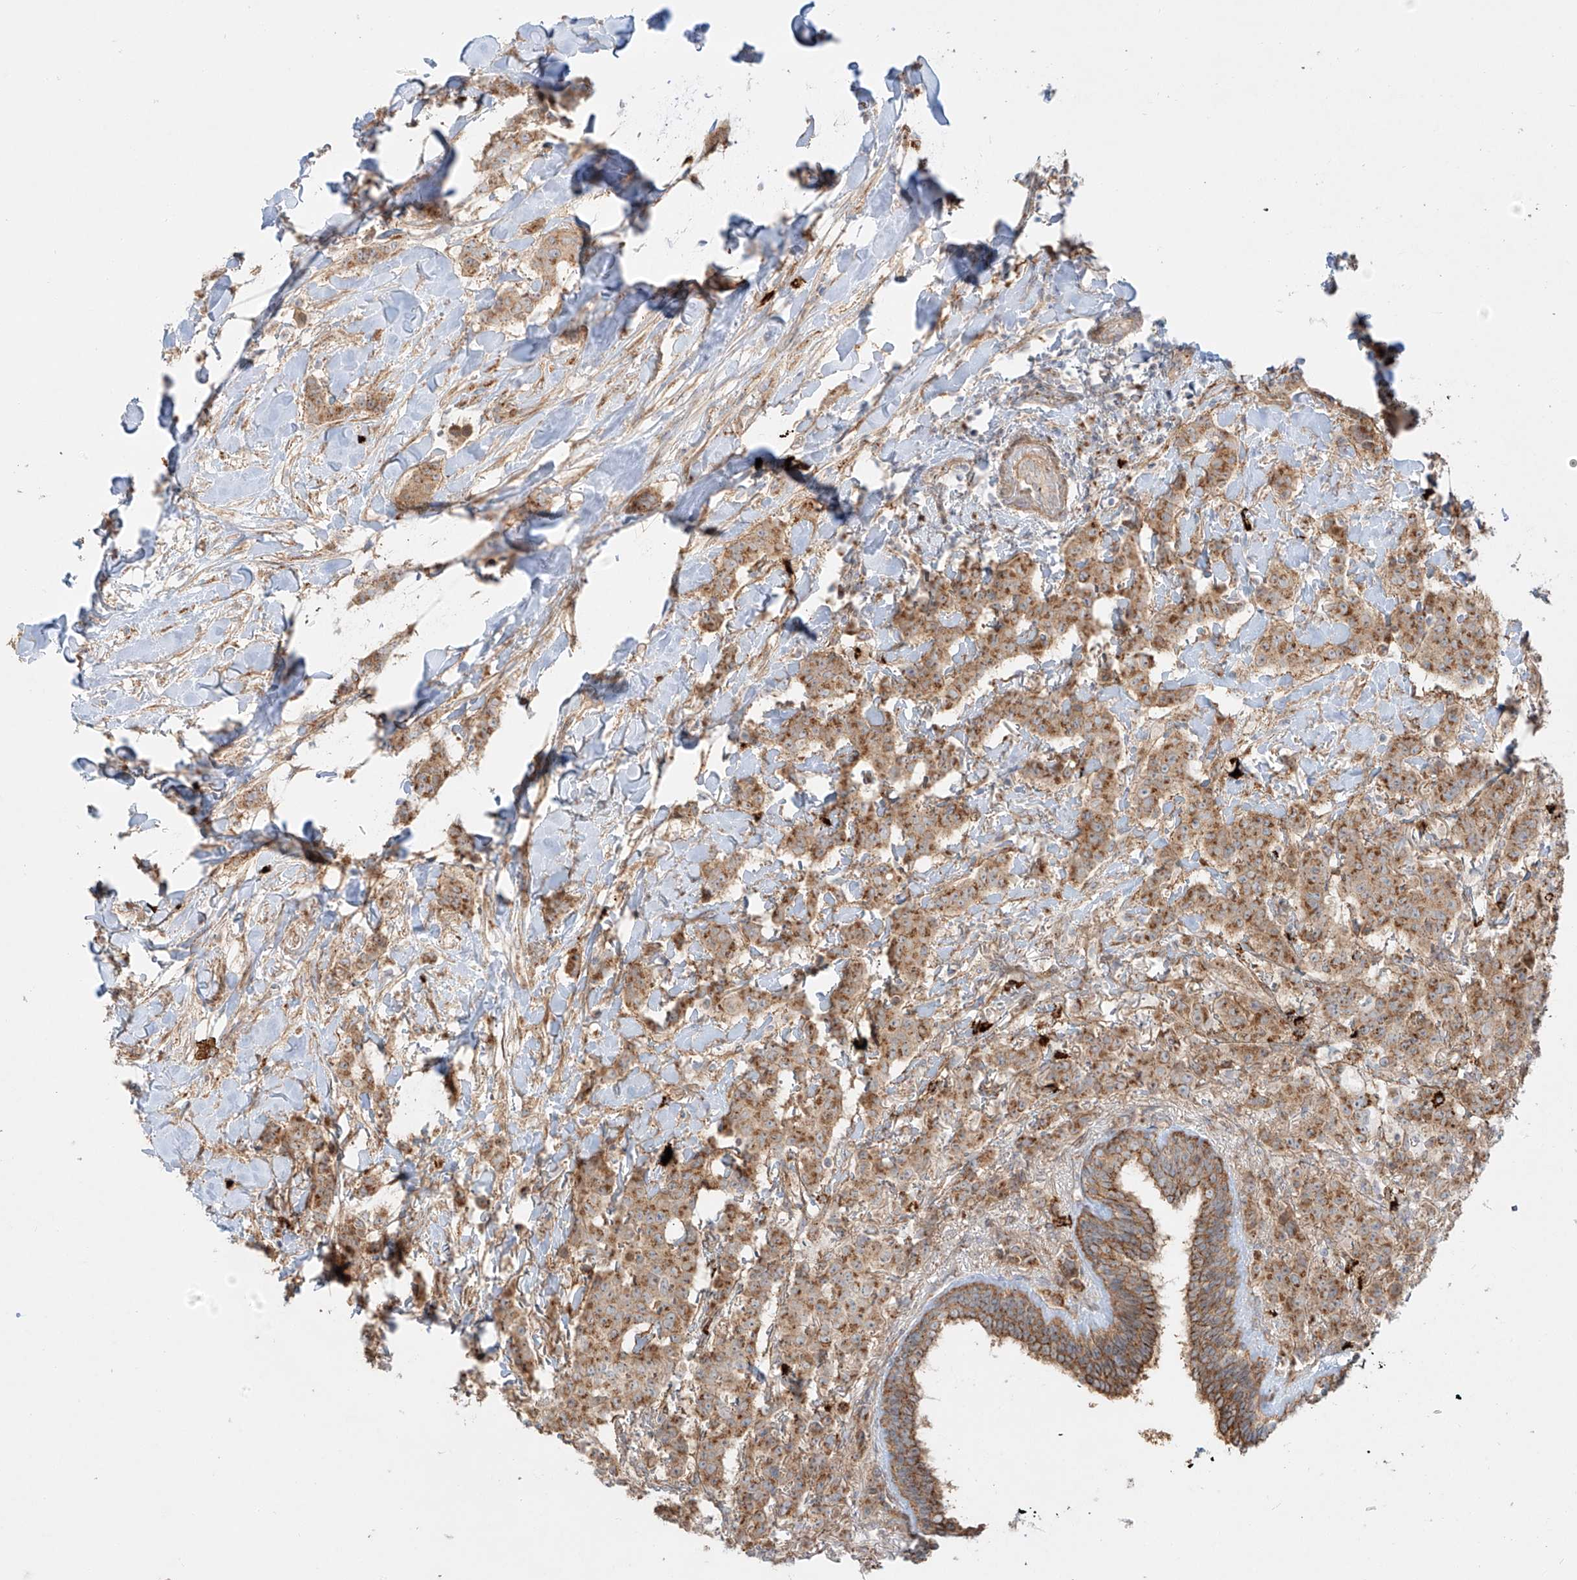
{"staining": {"intensity": "moderate", "quantity": ">75%", "location": "cytoplasmic/membranous"}, "tissue": "breast cancer", "cell_type": "Tumor cells", "image_type": "cancer", "snomed": [{"axis": "morphology", "description": "Duct carcinoma"}, {"axis": "topography", "description": "Breast"}], "caption": "Human breast invasive ductal carcinoma stained with a brown dye demonstrates moderate cytoplasmic/membranous positive staining in approximately >75% of tumor cells.", "gene": "ZNF287", "patient": {"sex": "female", "age": 40}}